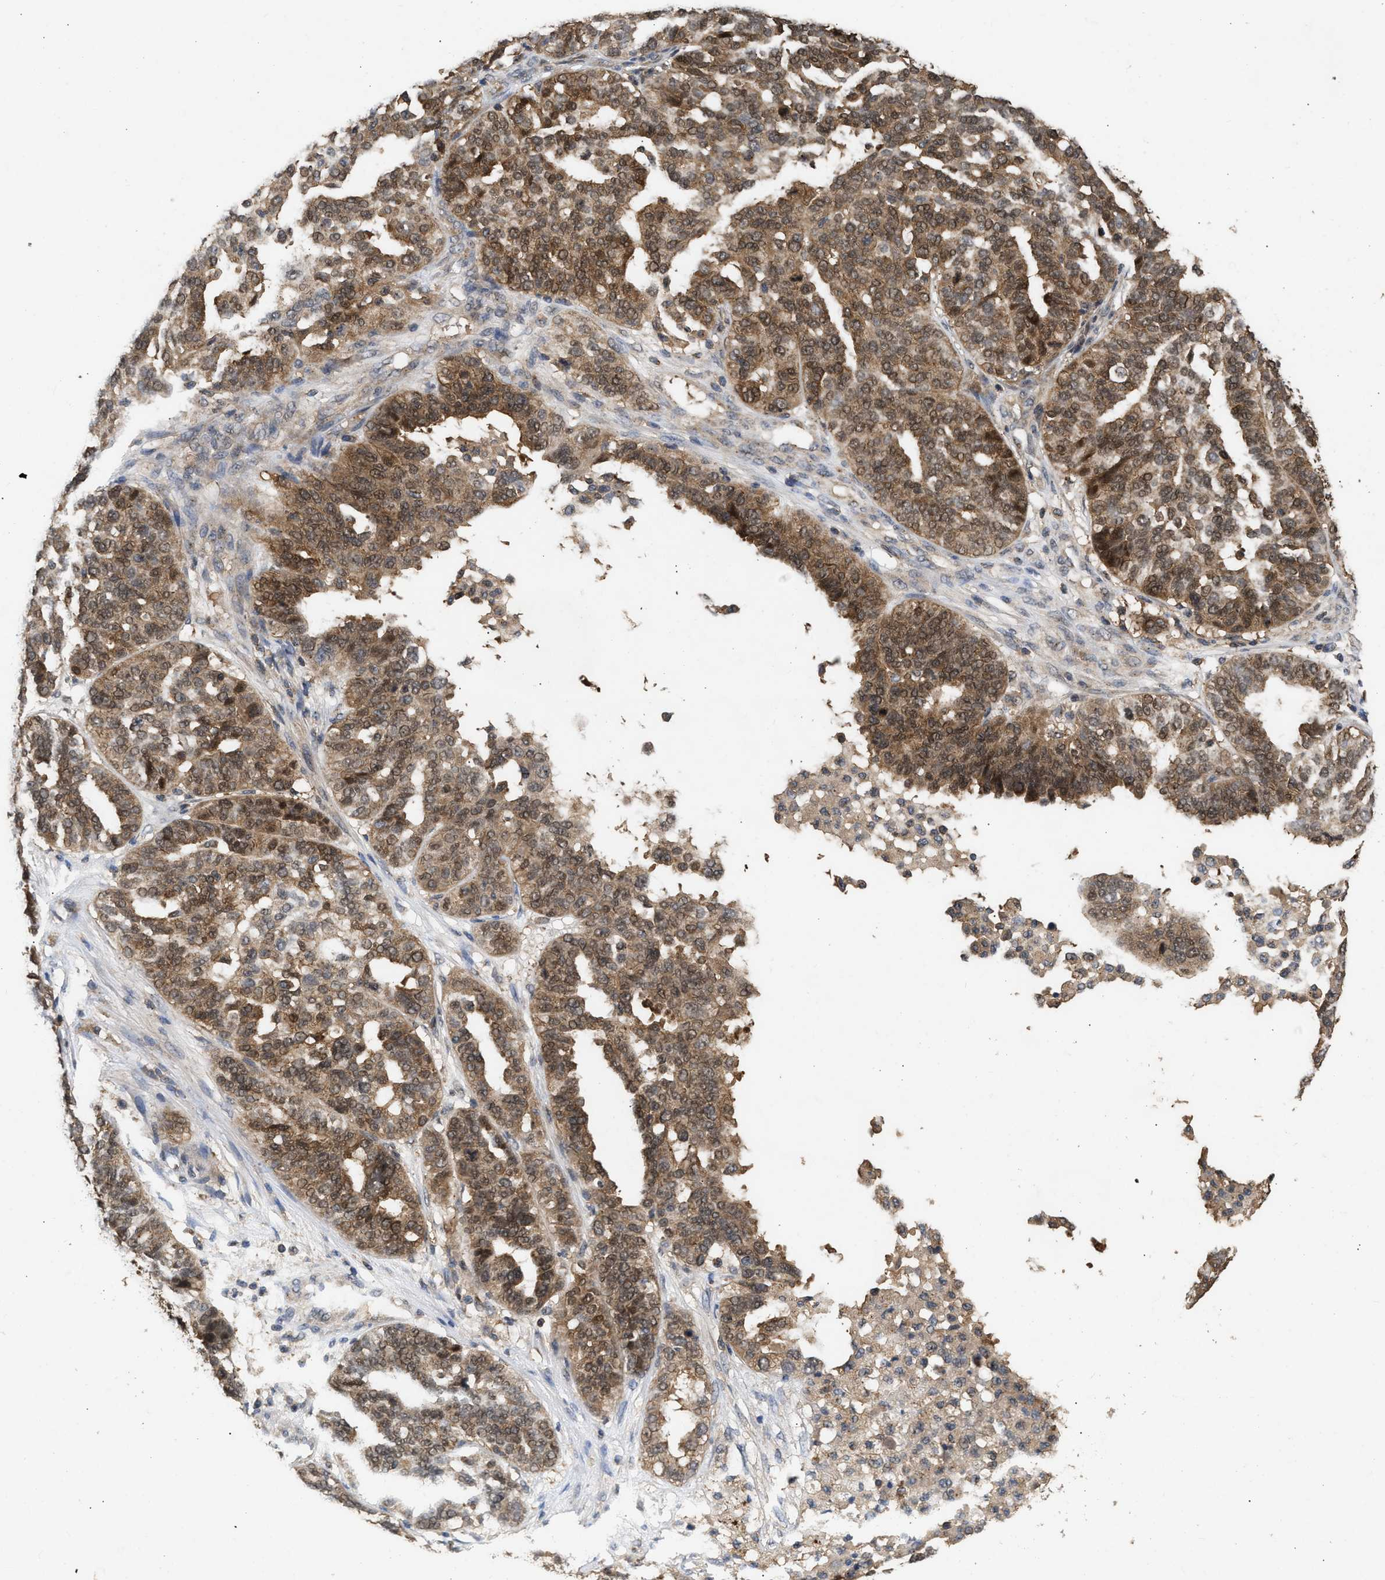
{"staining": {"intensity": "moderate", "quantity": ">75%", "location": "cytoplasmic/membranous,nuclear"}, "tissue": "ovarian cancer", "cell_type": "Tumor cells", "image_type": "cancer", "snomed": [{"axis": "morphology", "description": "Cystadenocarcinoma, serous, NOS"}, {"axis": "topography", "description": "Ovary"}], "caption": "Ovarian cancer stained for a protein exhibits moderate cytoplasmic/membranous and nuclear positivity in tumor cells.", "gene": "FITM1", "patient": {"sex": "female", "age": 59}}